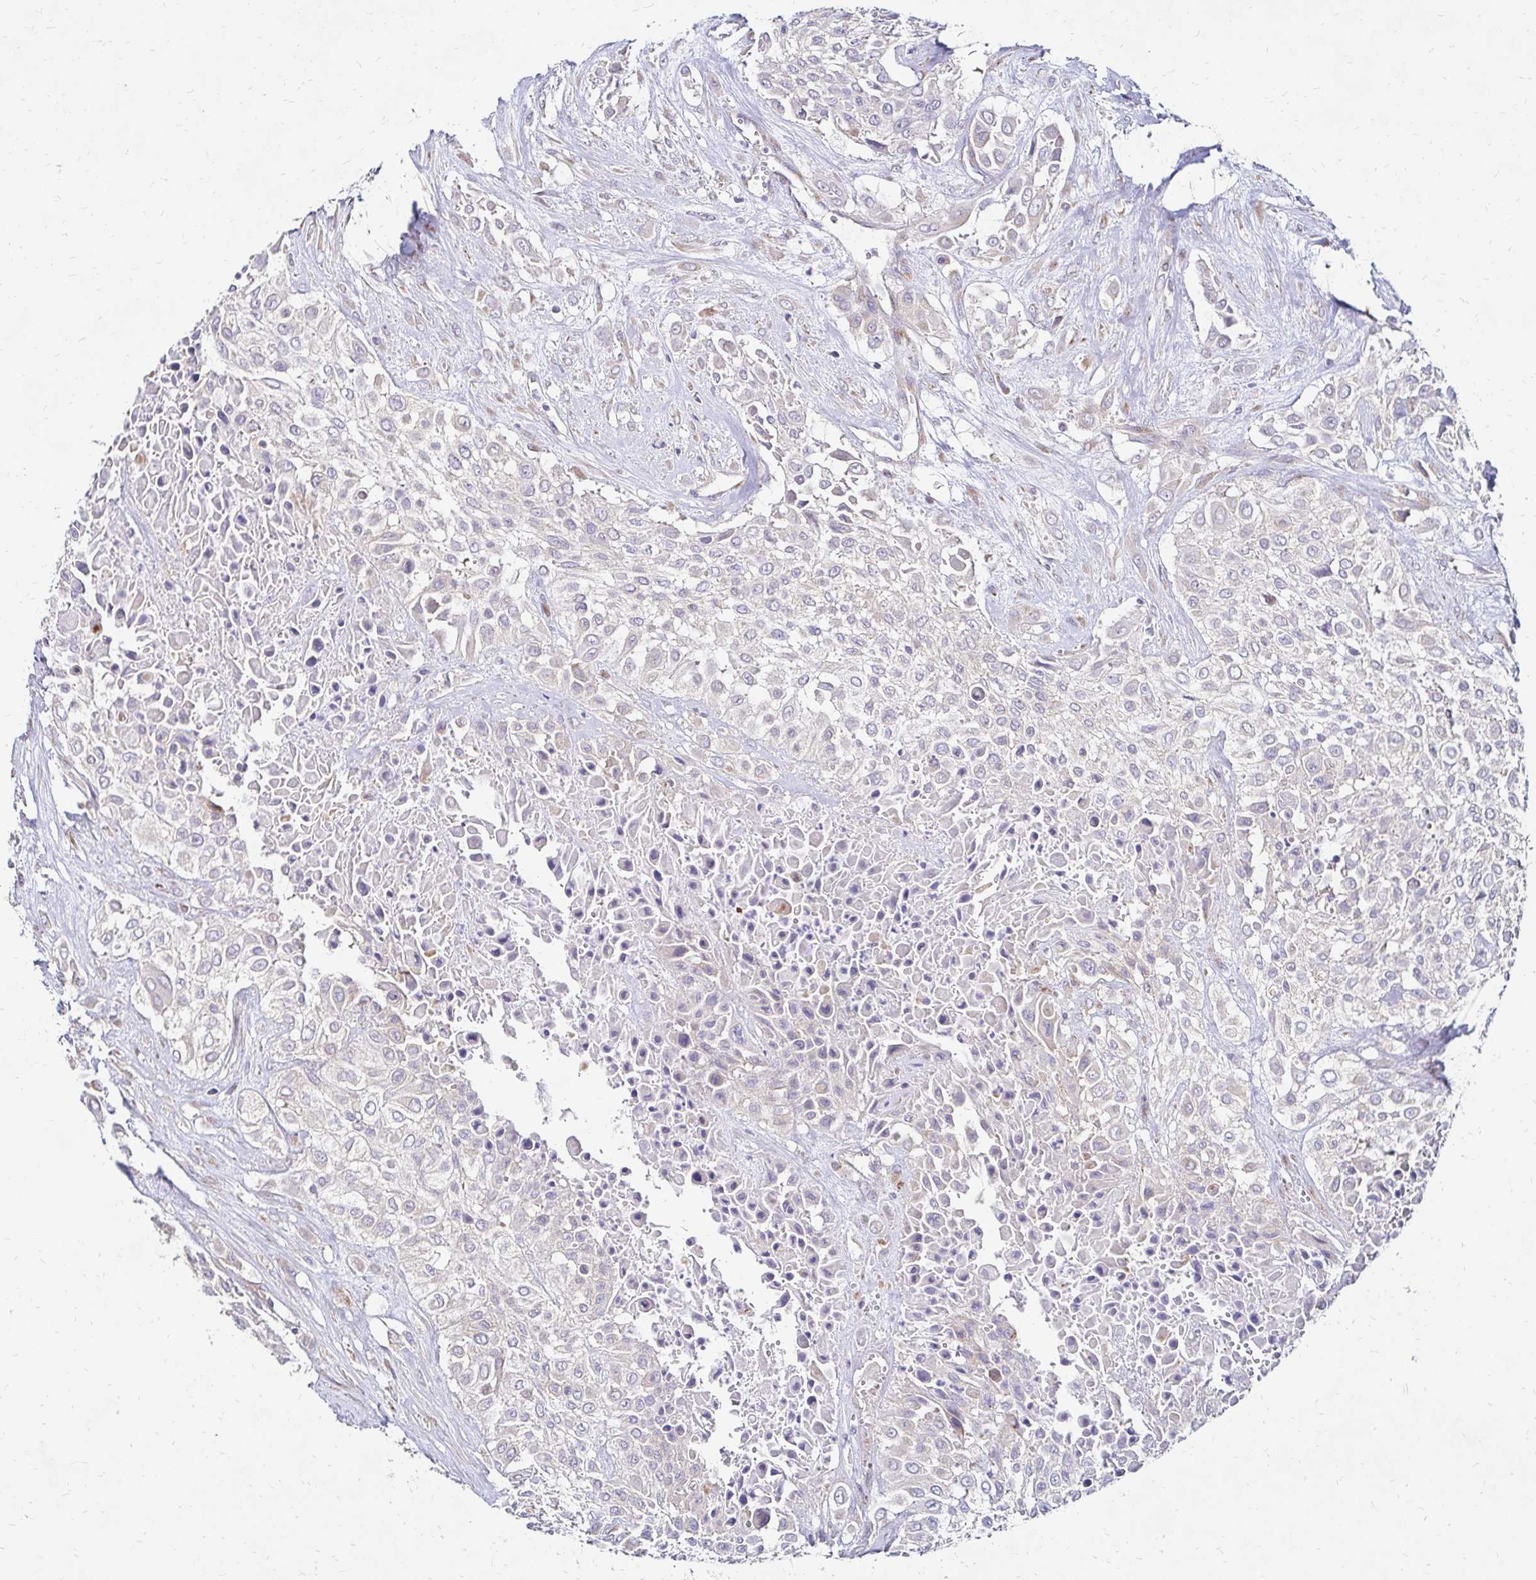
{"staining": {"intensity": "negative", "quantity": "none", "location": "none"}, "tissue": "urothelial cancer", "cell_type": "Tumor cells", "image_type": "cancer", "snomed": [{"axis": "morphology", "description": "Urothelial carcinoma, High grade"}, {"axis": "topography", "description": "Urinary bladder"}], "caption": "Tumor cells show no significant staining in urothelial cancer.", "gene": "IDUA", "patient": {"sex": "male", "age": 57}}